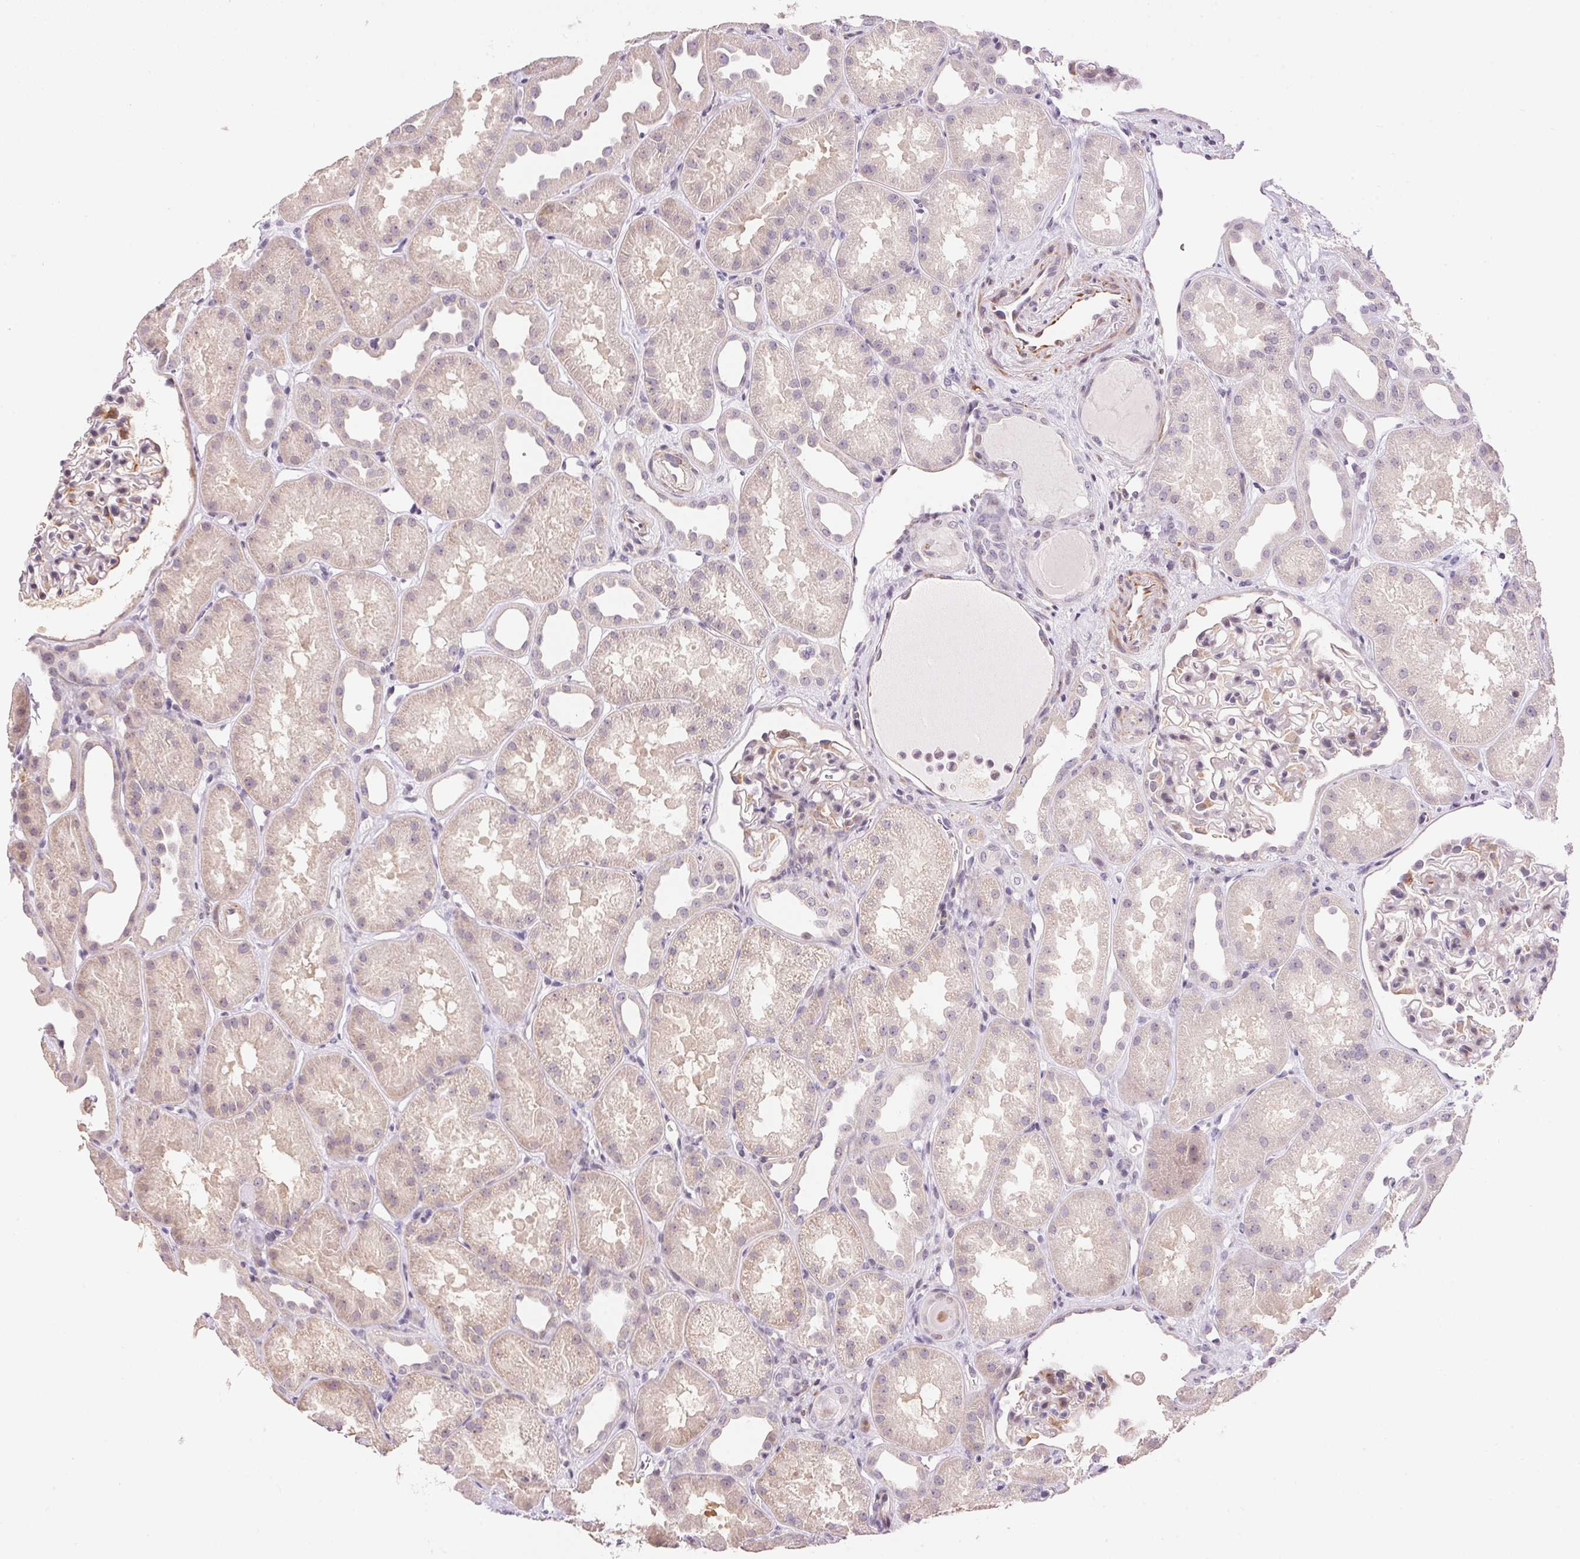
{"staining": {"intensity": "negative", "quantity": "none", "location": "none"}, "tissue": "kidney", "cell_type": "Cells in glomeruli", "image_type": "normal", "snomed": [{"axis": "morphology", "description": "Normal tissue, NOS"}, {"axis": "topography", "description": "Kidney"}], "caption": "An image of human kidney is negative for staining in cells in glomeruli.", "gene": "GYG2", "patient": {"sex": "male", "age": 61}}